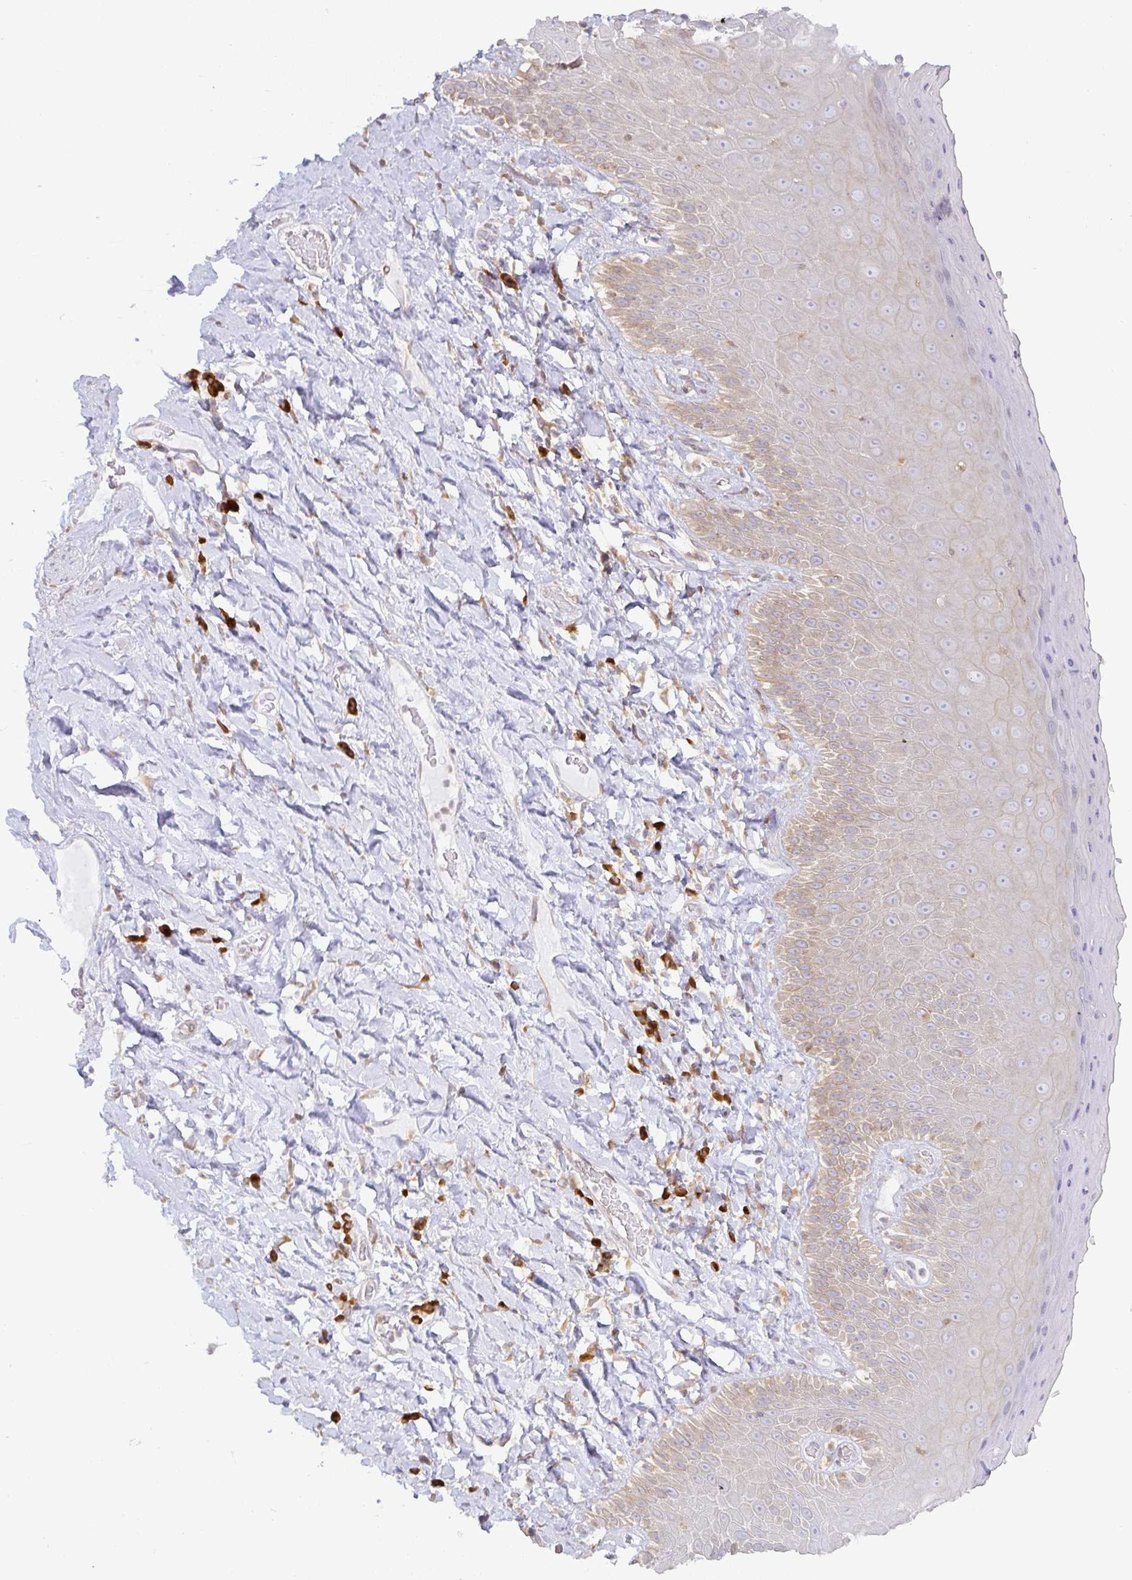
{"staining": {"intensity": "weak", "quantity": "25%-75%", "location": "cytoplasmic/membranous"}, "tissue": "skin", "cell_type": "Epidermal cells", "image_type": "normal", "snomed": [{"axis": "morphology", "description": "Normal tissue, NOS"}, {"axis": "topography", "description": "Anal"}], "caption": "Protein expression by IHC shows weak cytoplasmic/membranous staining in approximately 25%-75% of epidermal cells in normal skin.", "gene": "DERL2", "patient": {"sex": "male", "age": 78}}